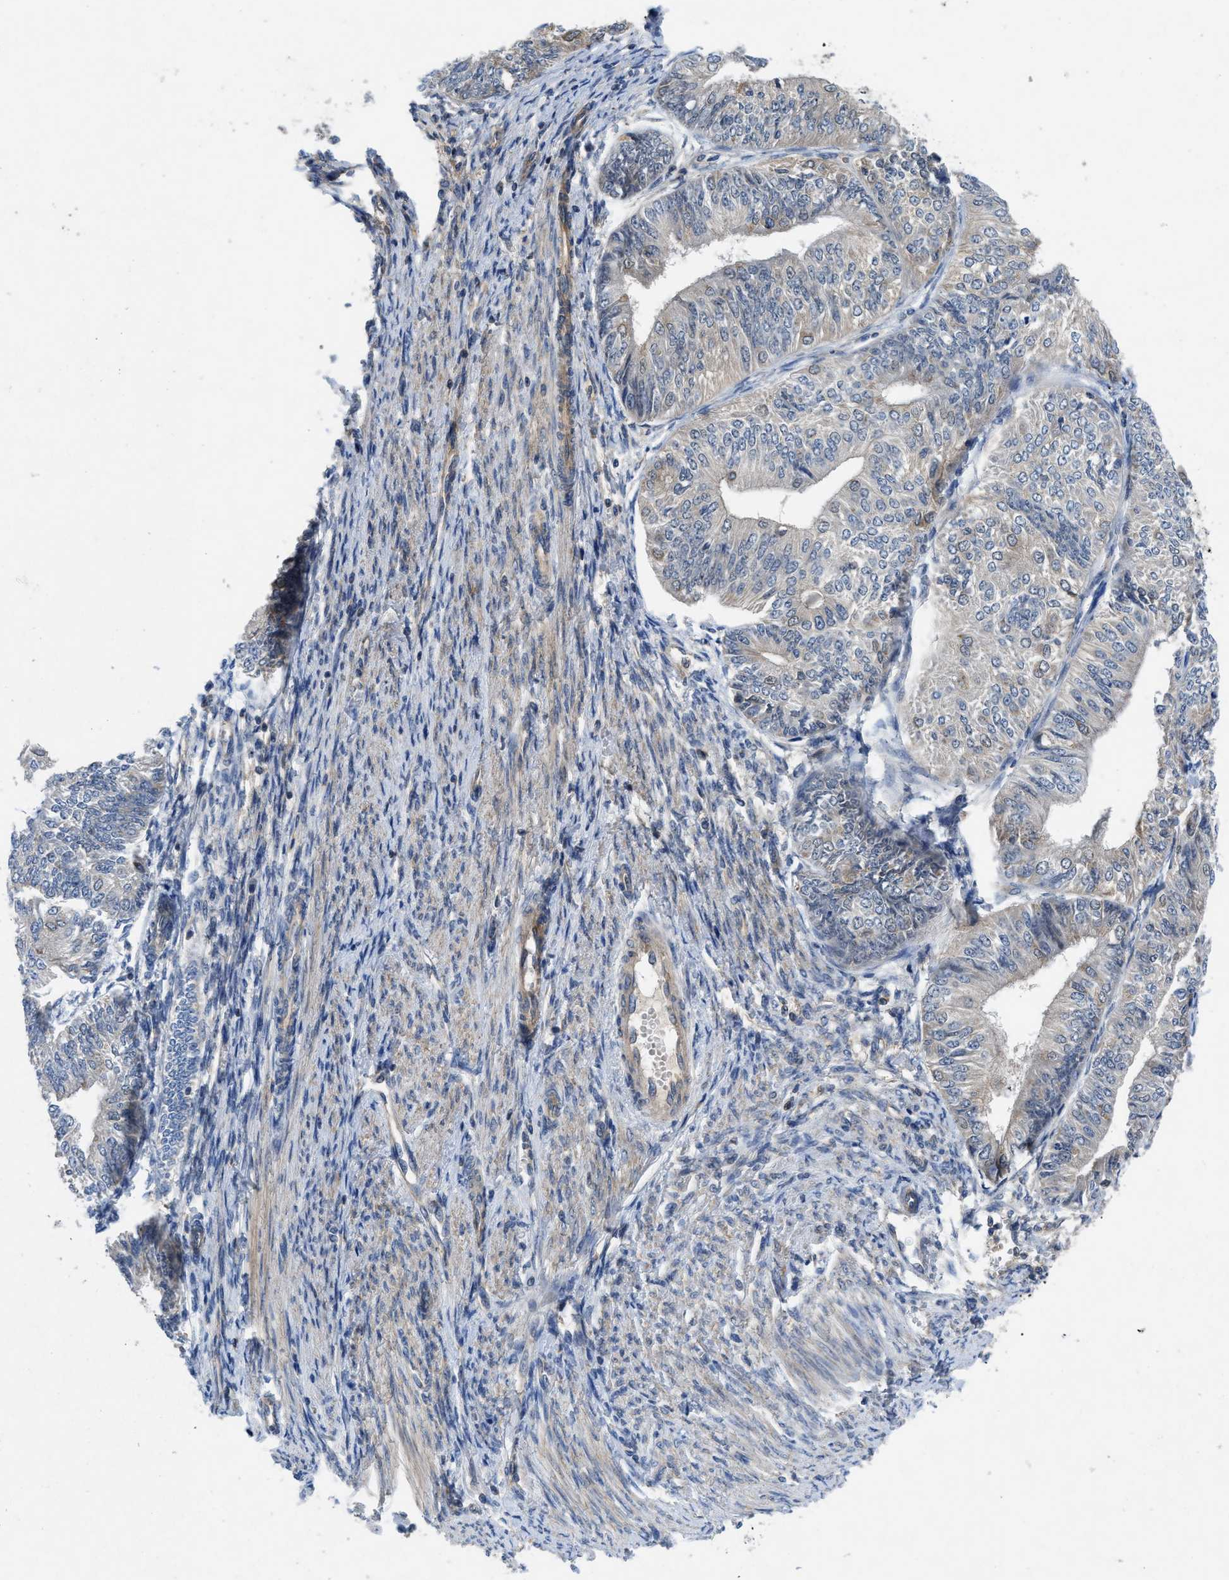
{"staining": {"intensity": "weak", "quantity": "<25%", "location": "cytoplasmic/membranous"}, "tissue": "endometrial cancer", "cell_type": "Tumor cells", "image_type": "cancer", "snomed": [{"axis": "morphology", "description": "Adenocarcinoma, NOS"}, {"axis": "topography", "description": "Endometrium"}], "caption": "This is an immunohistochemistry photomicrograph of human endometrial adenocarcinoma. There is no expression in tumor cells.", "gene": "PANX1", "patient": {"sex": "female", "age": 58}}